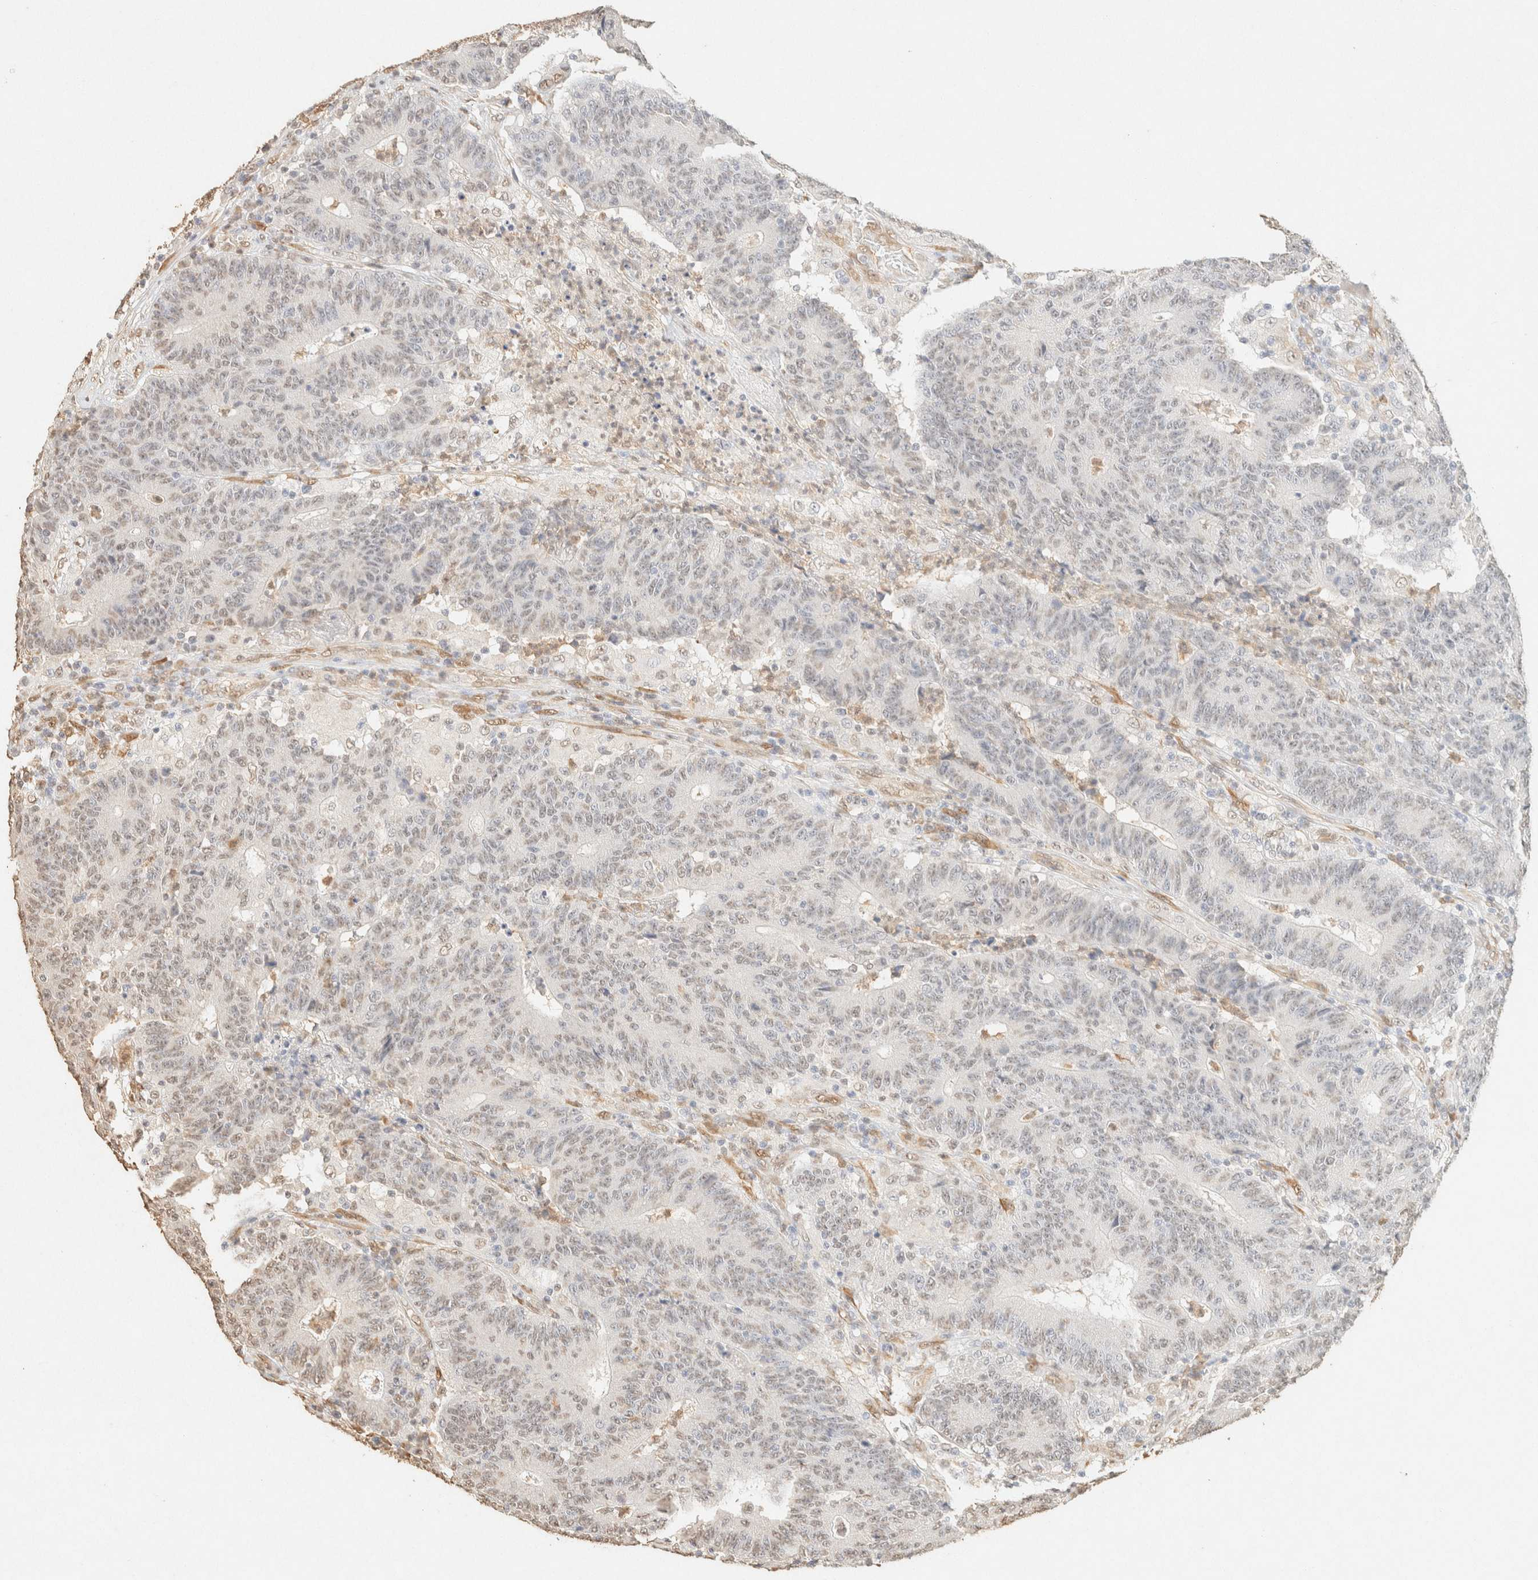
{"staining": {"intensity": "weak", "quantity": ">75%", "location": "nuclear"}, "tissue": "colorectal cancer", "cell_type": "Tumor cells", "image_type": "cancer", "snomed": [{"axis": "morphology", "description": "Normal tissue, NOS"}, {"axis": "morphology", "description": "Adenocarcinoma, NOS"}, {"axis": "topography", "description": "Colon"}], "caption": "Adenocarcinoma (colorectal) stained with a brown dye demonstrates weak nuclear positive staining in about >75% of tumor cells.", "gene": "S100A13", "patient": {"sex": "female", "age": 75}}